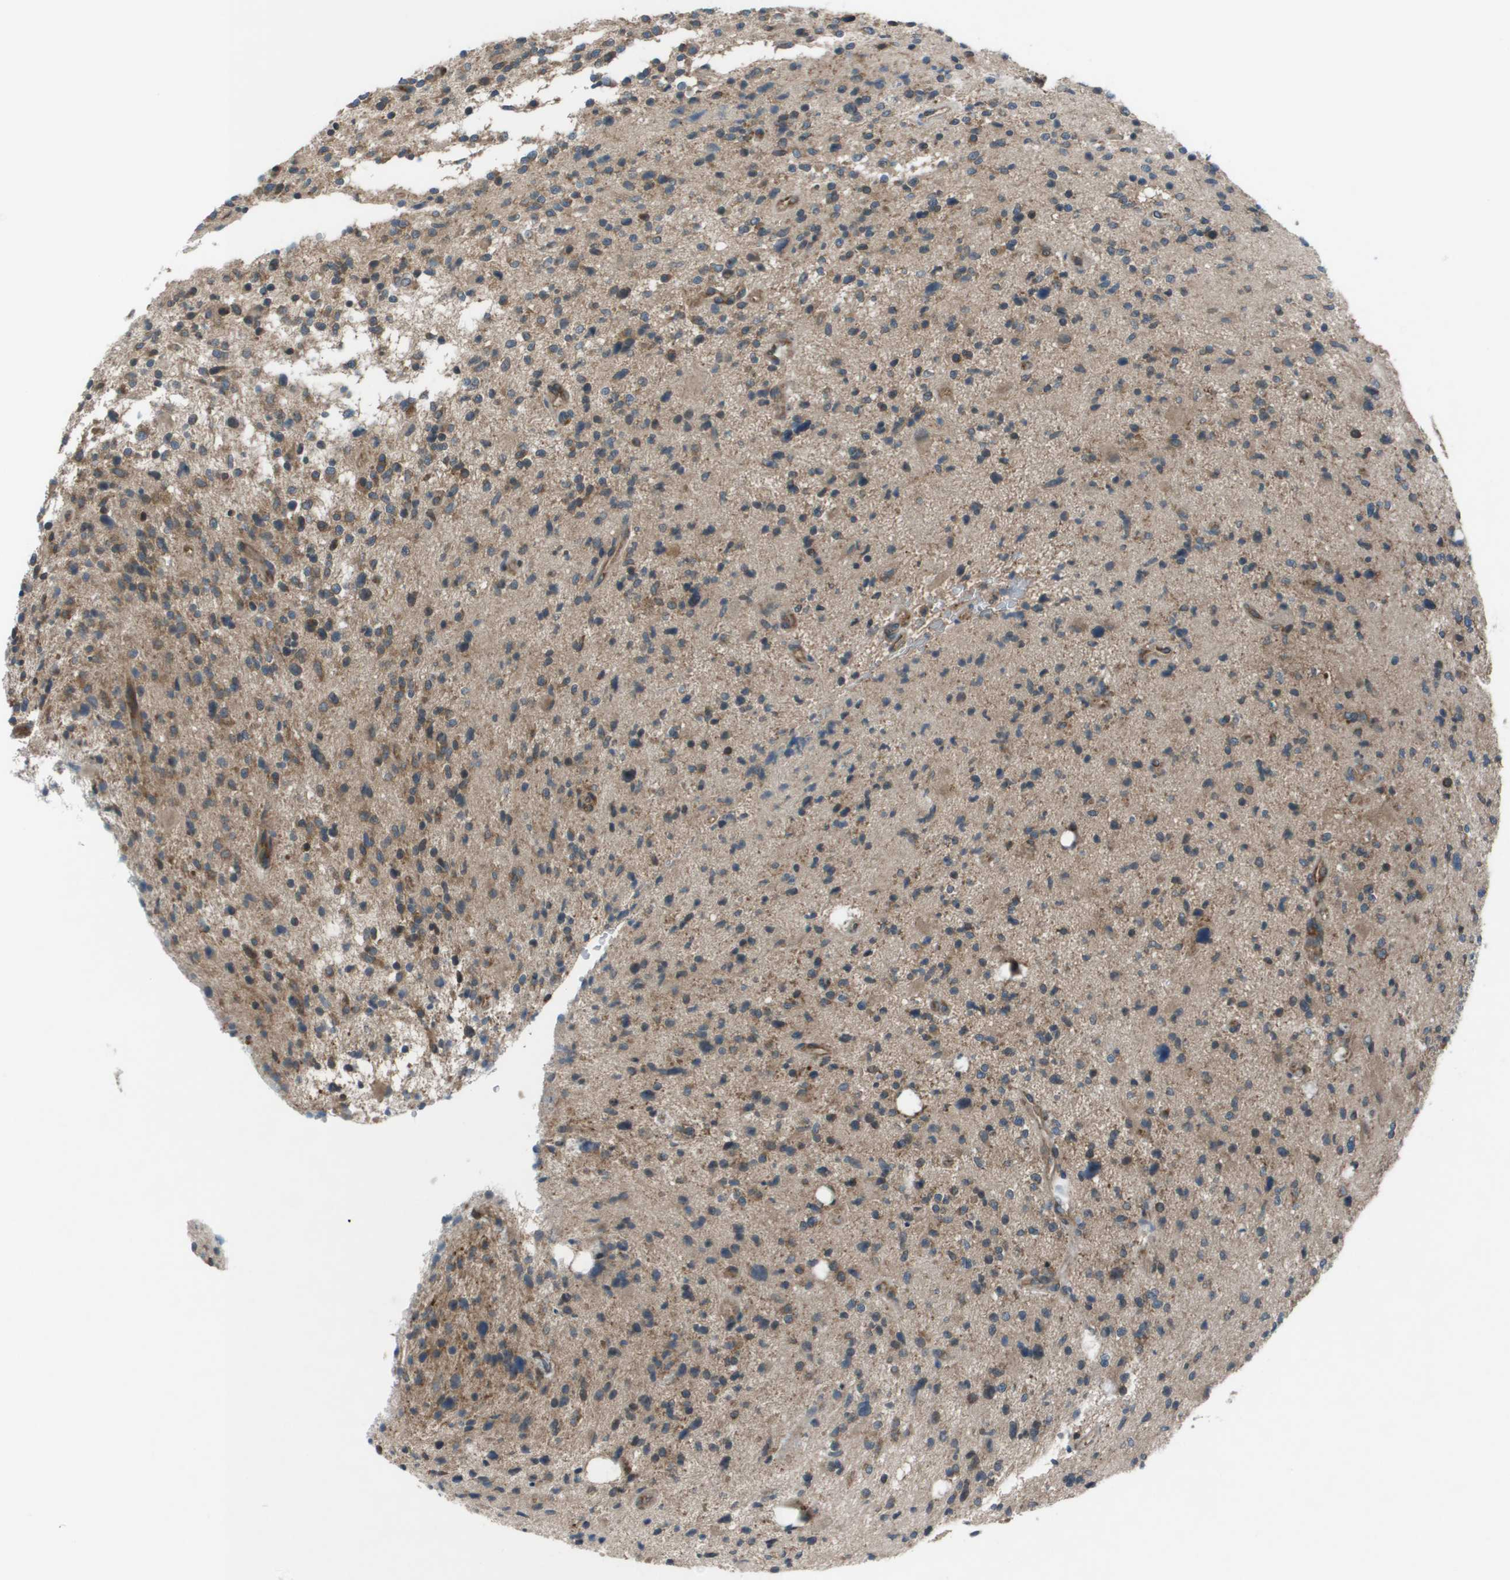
{"staining": {"intensity": "moderate", "quantity": "25%-75%", "location": "cytoplasmic/membranous"}, "tissue": "glioma", "cell_type": "Tumor cells", "image_type": "cancer", "snomed": [{"axis": "morphology", "description": "Glioma, malignant, High grade"}, {"axis": "topography", "description": "Brain"}], "caption": "Immunohistochemical staining of glioma displays medium levels of moderate cytoplasmic/membranous positivity in about 25%-75% of tumor cells. (IHC, brightfield microscopy, high magnification).", "gene": "EIF3B", "patient": {"sex": "male", "age": 48}}